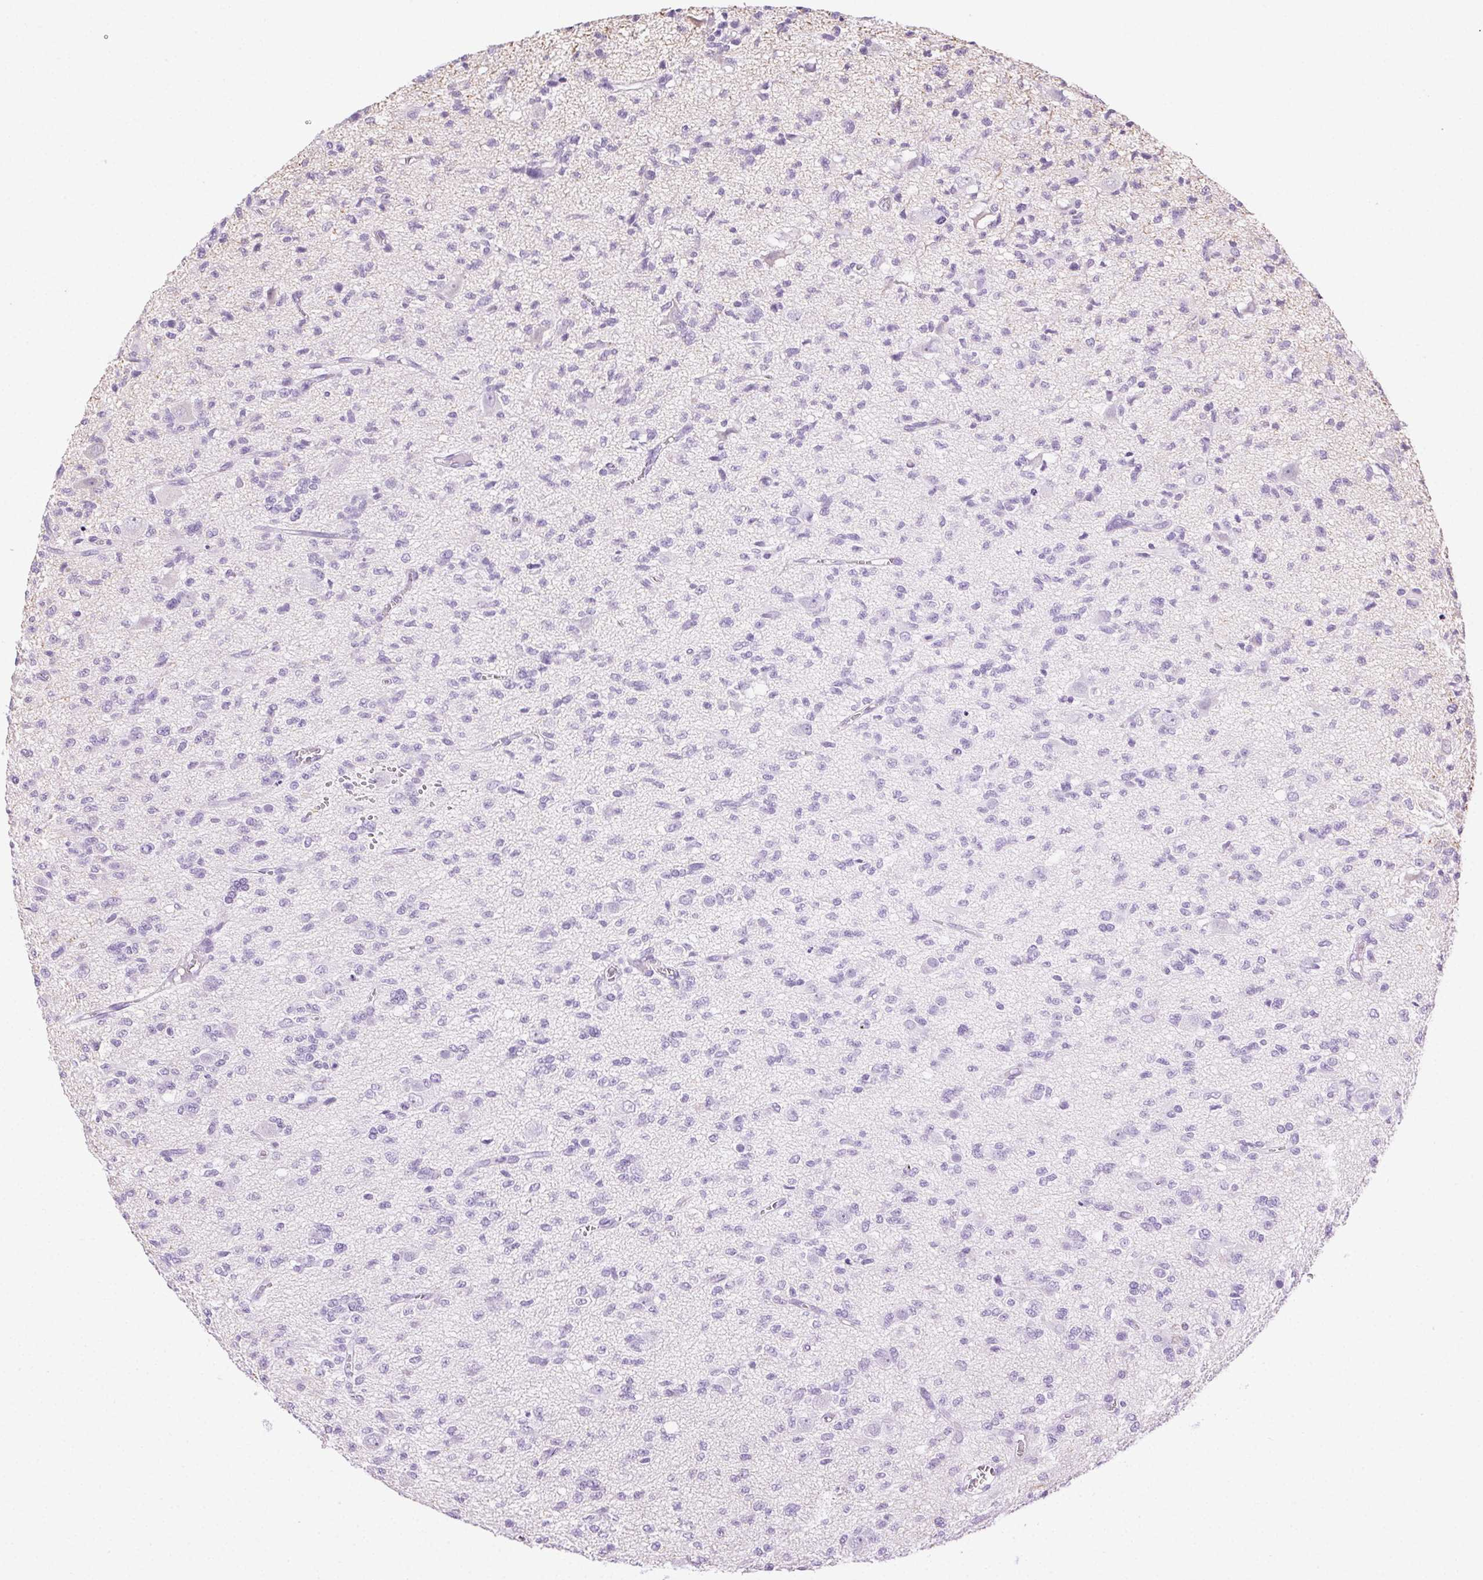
{"staining": {"intensity": "negative", "quantity": "none", "location": "none"}, "tissue": "glioma", "cell_type": "Tumor cells", "image_type": "cancer", "snomed": [{"axis": "morphology", "description": "Glioma, malignant, Low grade"}, {"axis": "topography", "description": "Brain"}], "caption": "High power microscopy histopathology image of an immunohistochemistry (IHC) micrograph of glioma, revealing no significant positivity in tumor cells.", "gene": "CLDN10", "patient": {"sex": "male", "age": 64}}